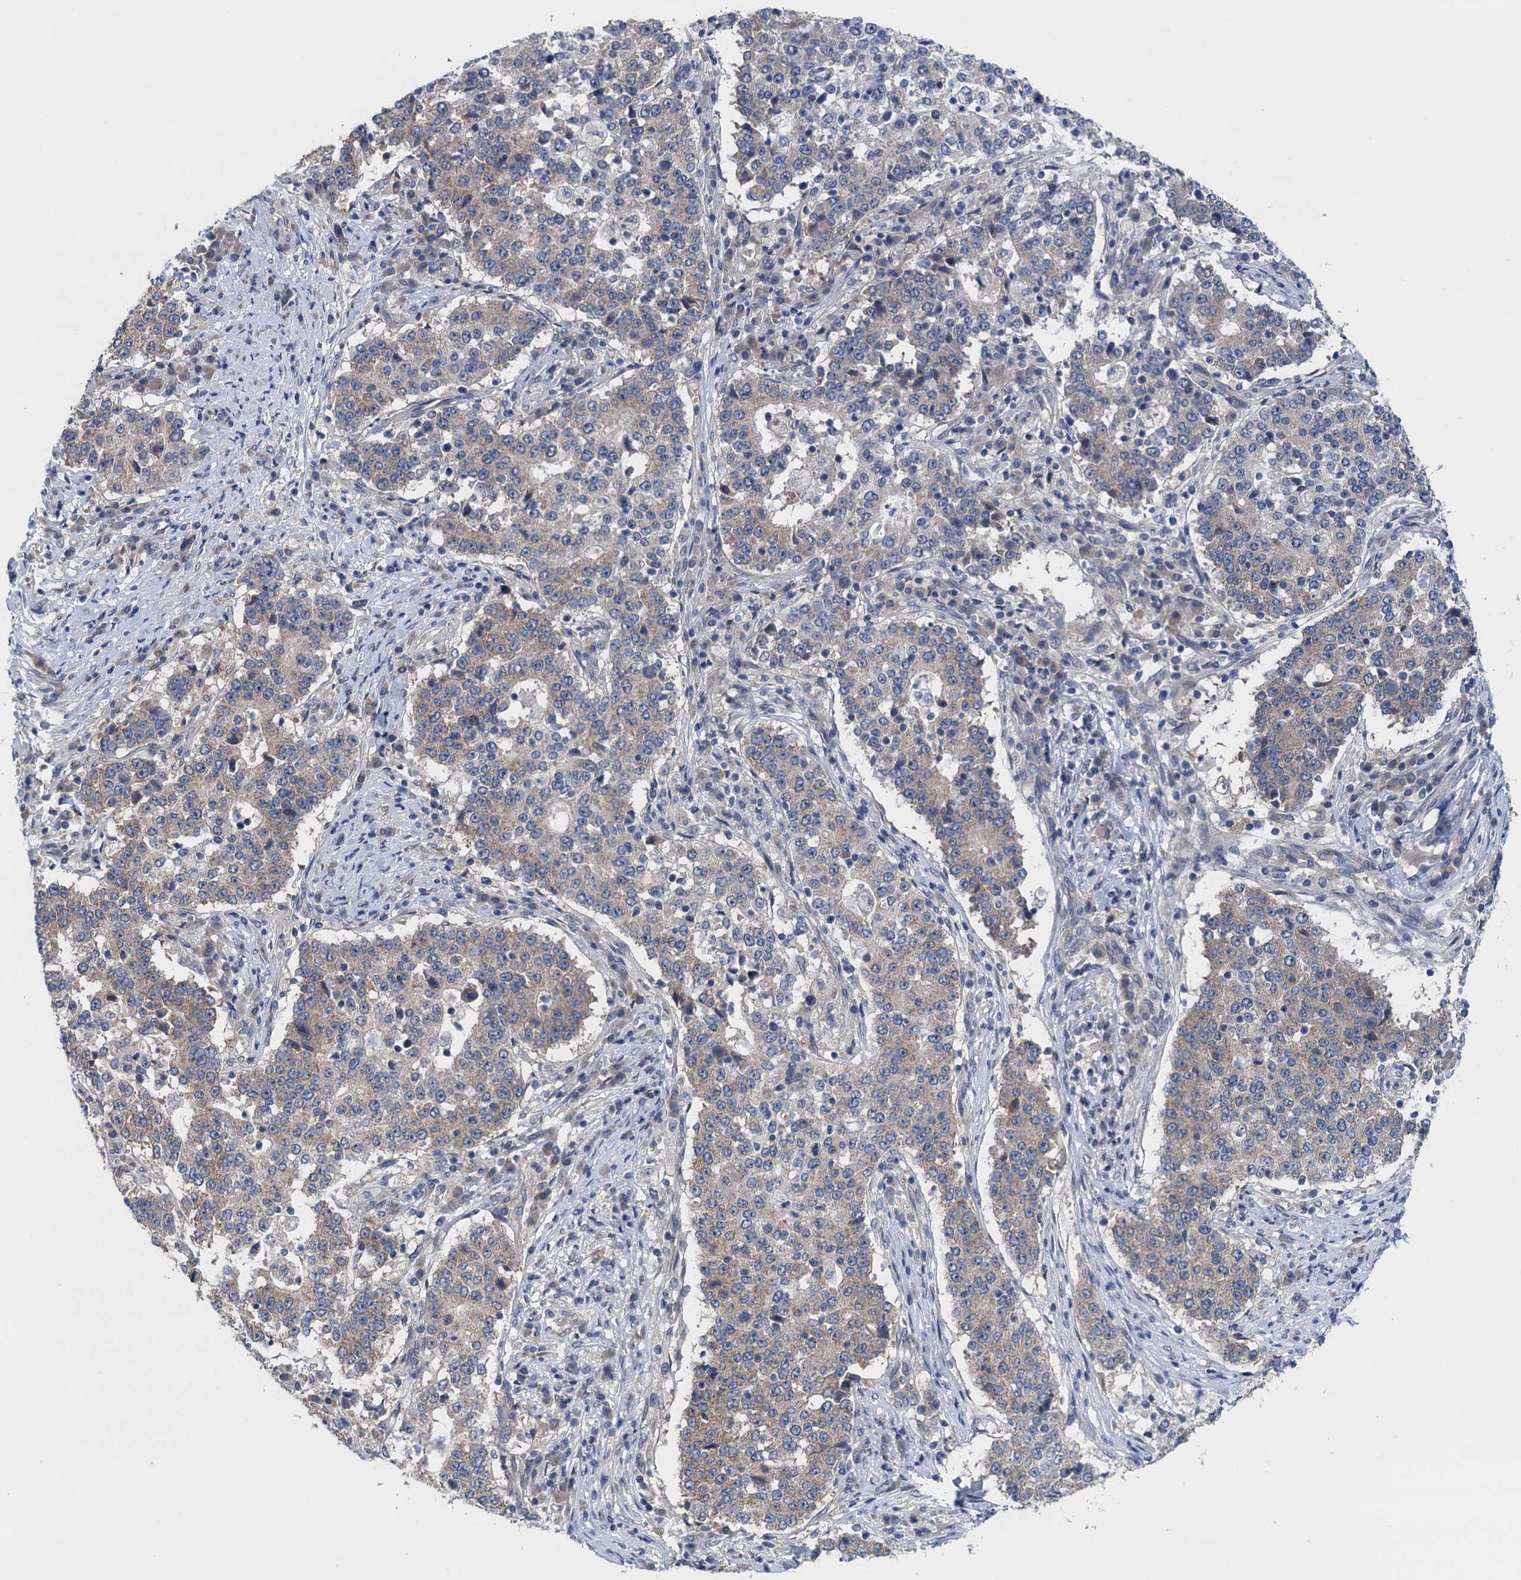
{"staining": {"intensity": "weak", "quantity": "25%-75%", "location": "cytoplasmic/membranous"}, "tissue": "stomach cancer", "cell_type": "Tumor cells", "image_type": "cancer", "snomed": [{"axis": "morphology", "description": "Adenocarcinoma, NOS"}, {"axis": "topography", "description": "Stomach"}], "caption": "DAB immunohistochemical staining of adenocarcinoma (stomach) reveals weak cytoplasmic/membranous protein staining in approximately 25%-75% of tumor cells.", "gene": "CTU2", "patient": {"sex": "male", "age": 59}}